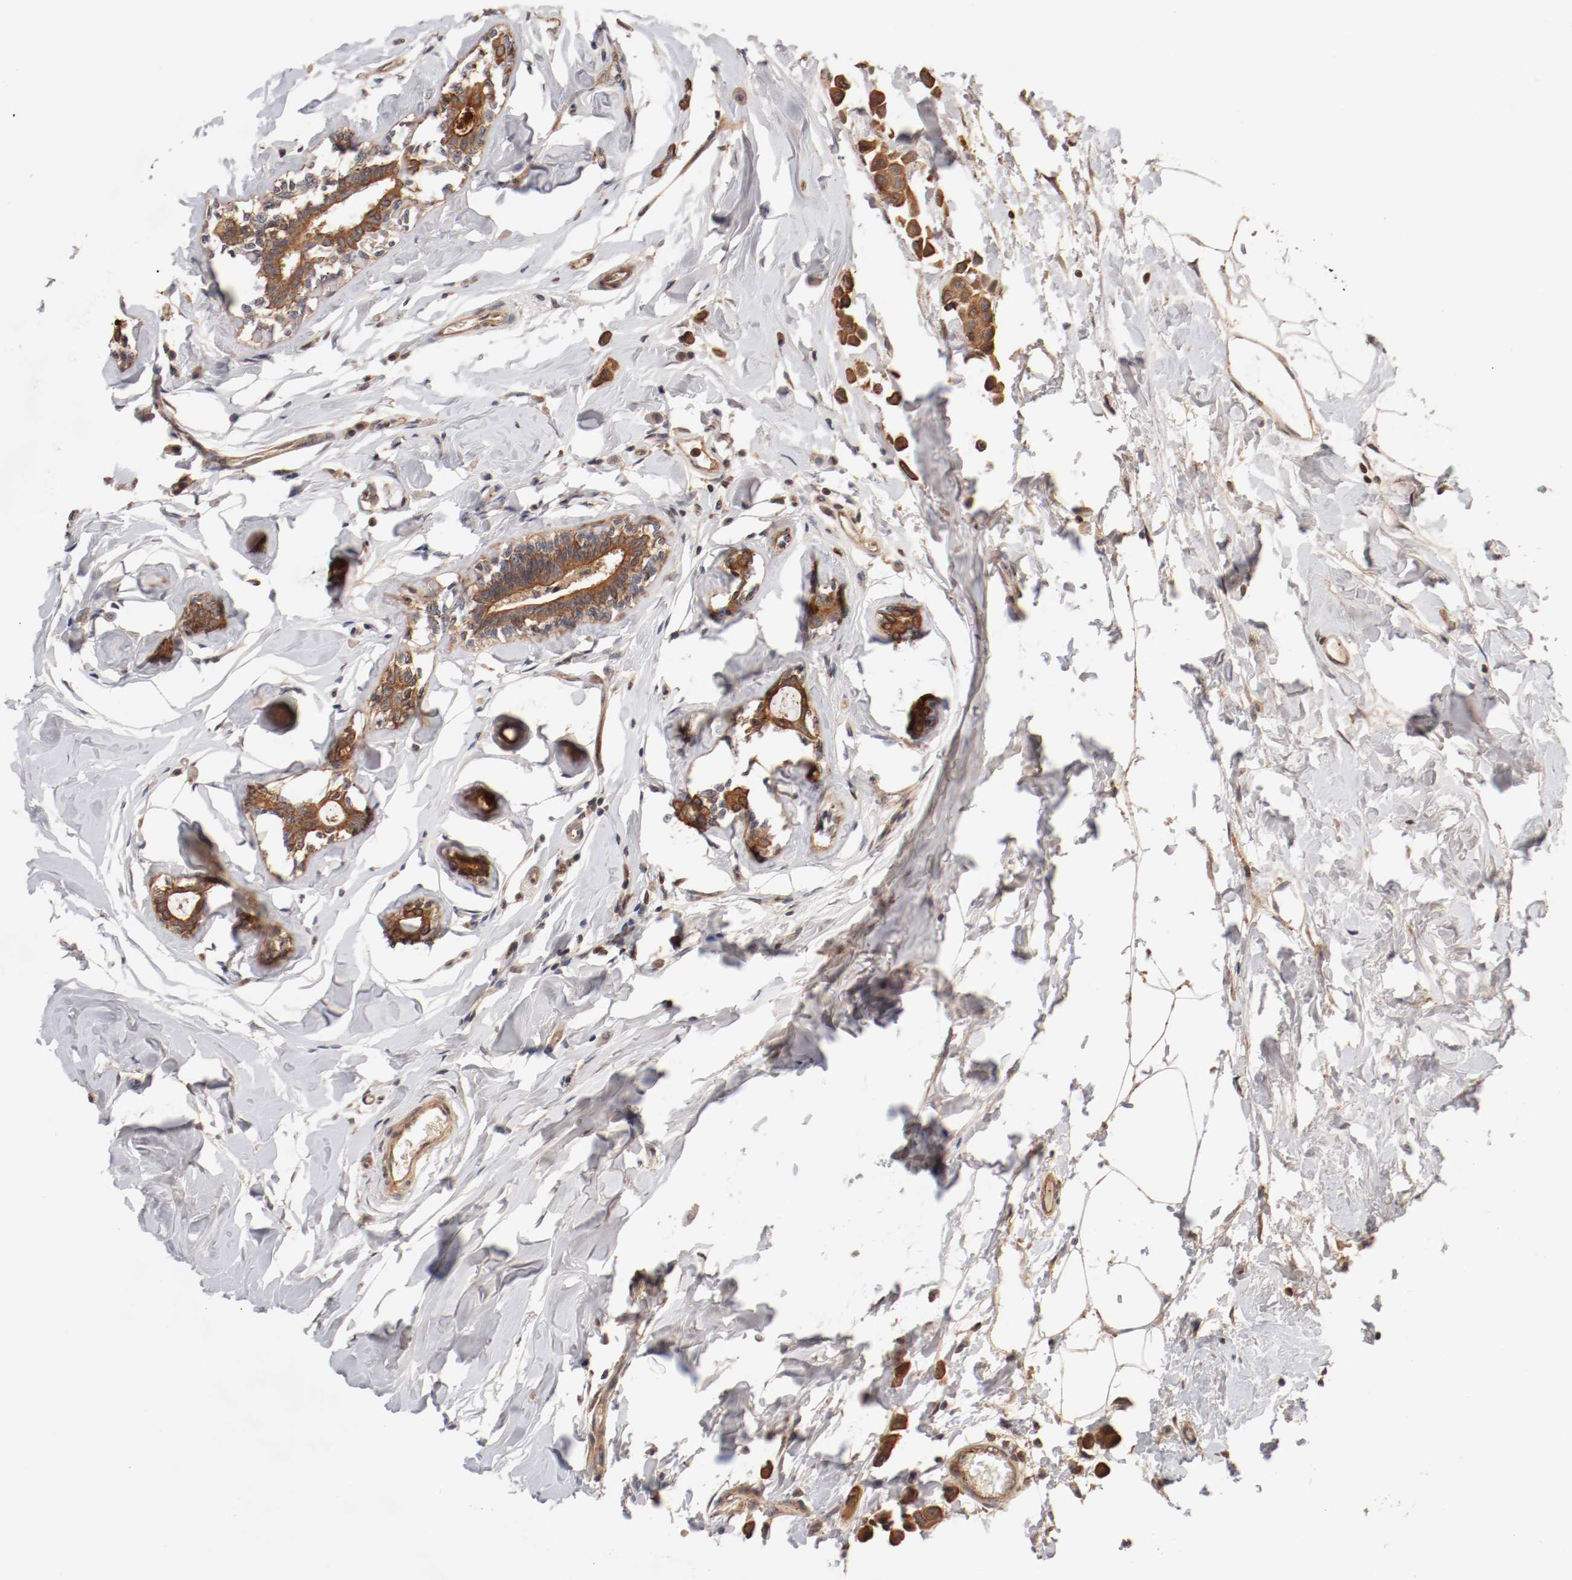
{"staining": {"intensity": "moderate", "quantity": ">75%", "location": "cytoplasmic/membranous"}, "tissue": "breast cancer", "cell_type": "Tumor cells", "image_type": "cancer", "snomed": [{"axis": "morphology", "description": "Lobular carcinoma"}, {"axis": "topography", "description": "Breast"}], "caption": "The photomicrograph shows immunohistochemical staining of lobular carcinoma (breast). There is moderate cytoplasmic/membranous expression is identified in about >75% of tumor cells. (DAB (3,3'-diaminobenzidine) IHC with brightfield microscopy, high magnification).", "gene": "GUF1", "patient": {"sex": "female", "age": 51}}